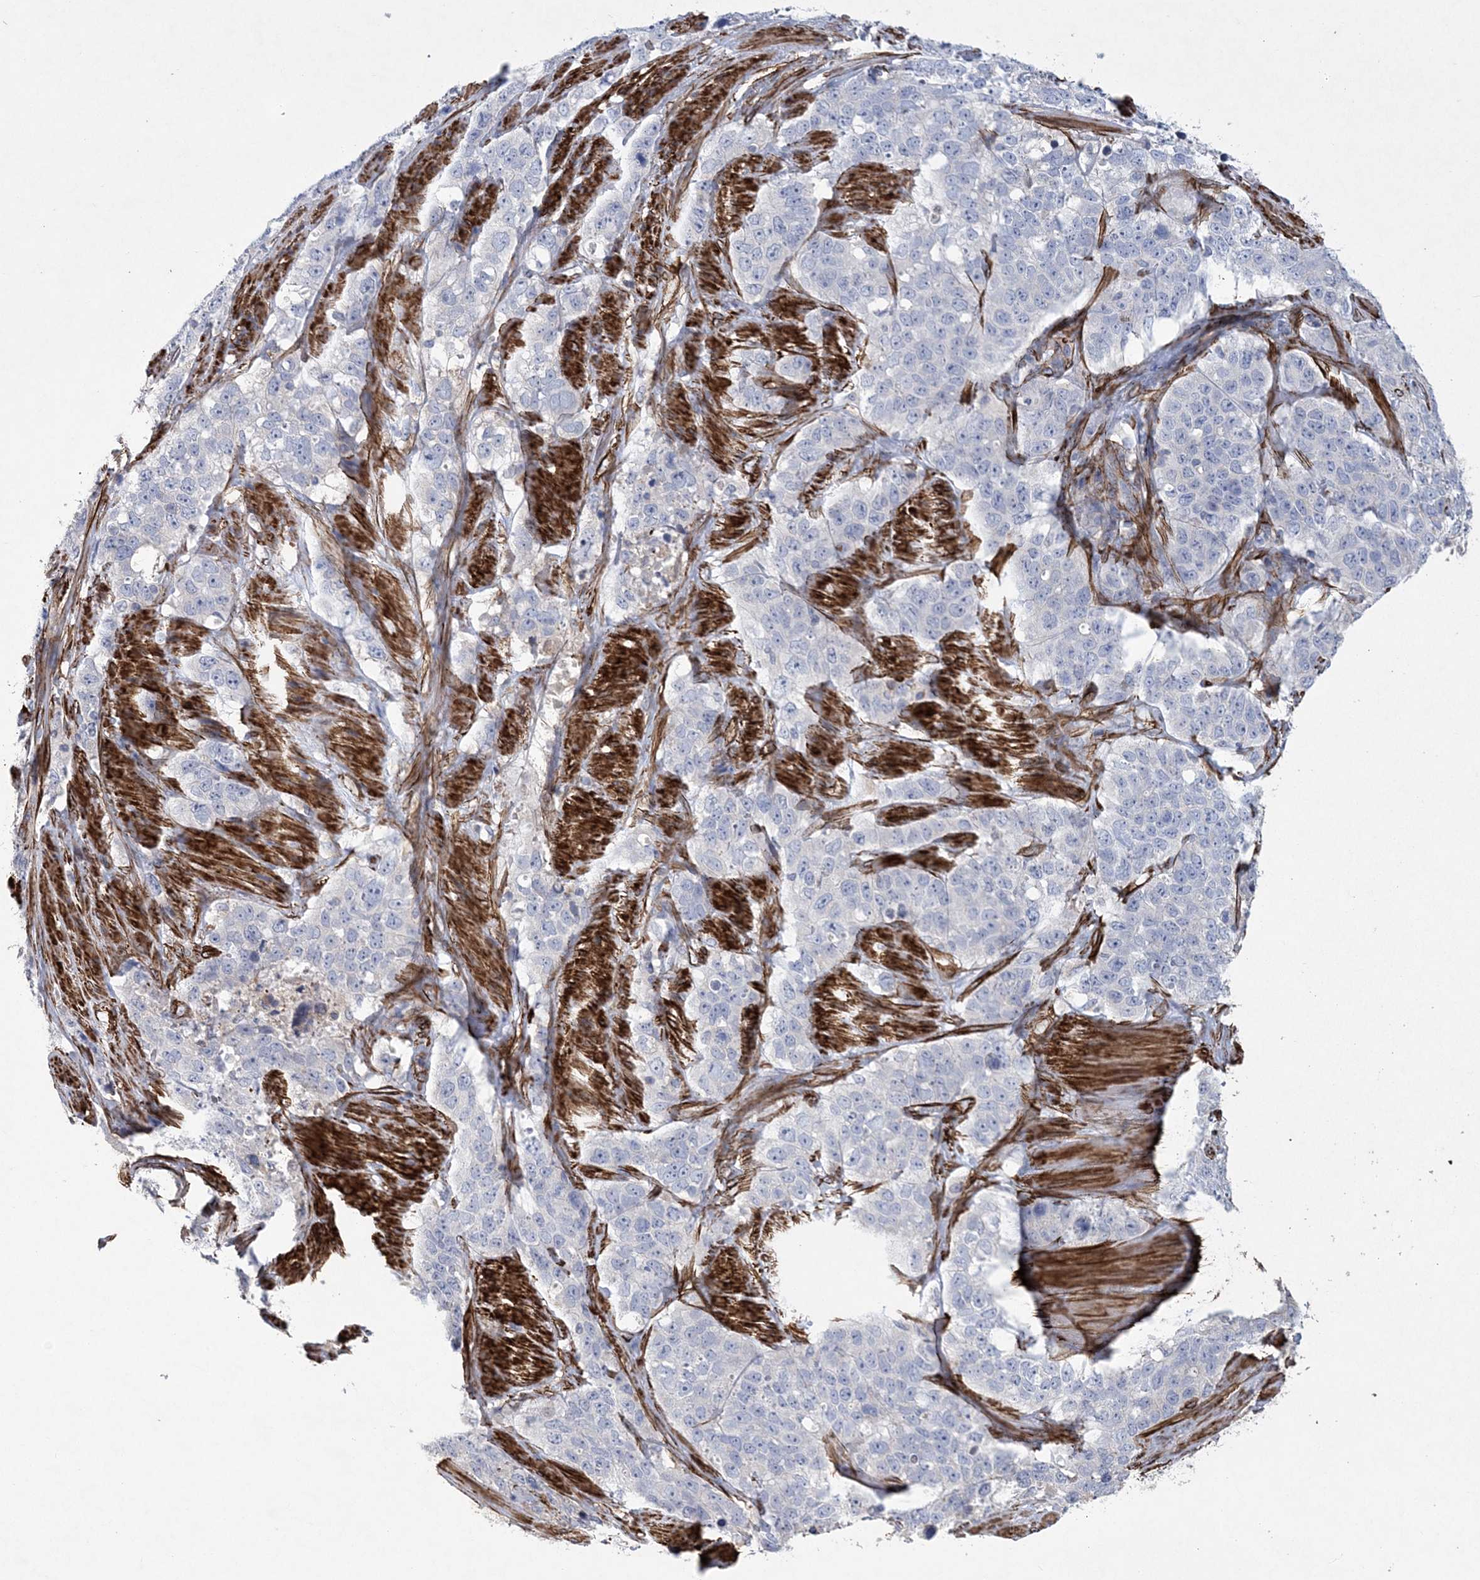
{"staining": {"intensity": "negative", "quantity": "none", "location": "none"}, "tissue": "stomach cancer", "cell_type": "Tumor cells", "image_type": "cancer", "snomed": [{"axis": "morphology", "description": "Adenocarcinoma, NOS"}, {"axis": "topography", "description": "Stomach"}], "caption": "An immunohistochemistry micrograph of stomach cancer is shown. There is no staining in tumor cells of stomach cancer.", "gene": "ARSJ", "patient": {"sex": "male", "age": 48}}